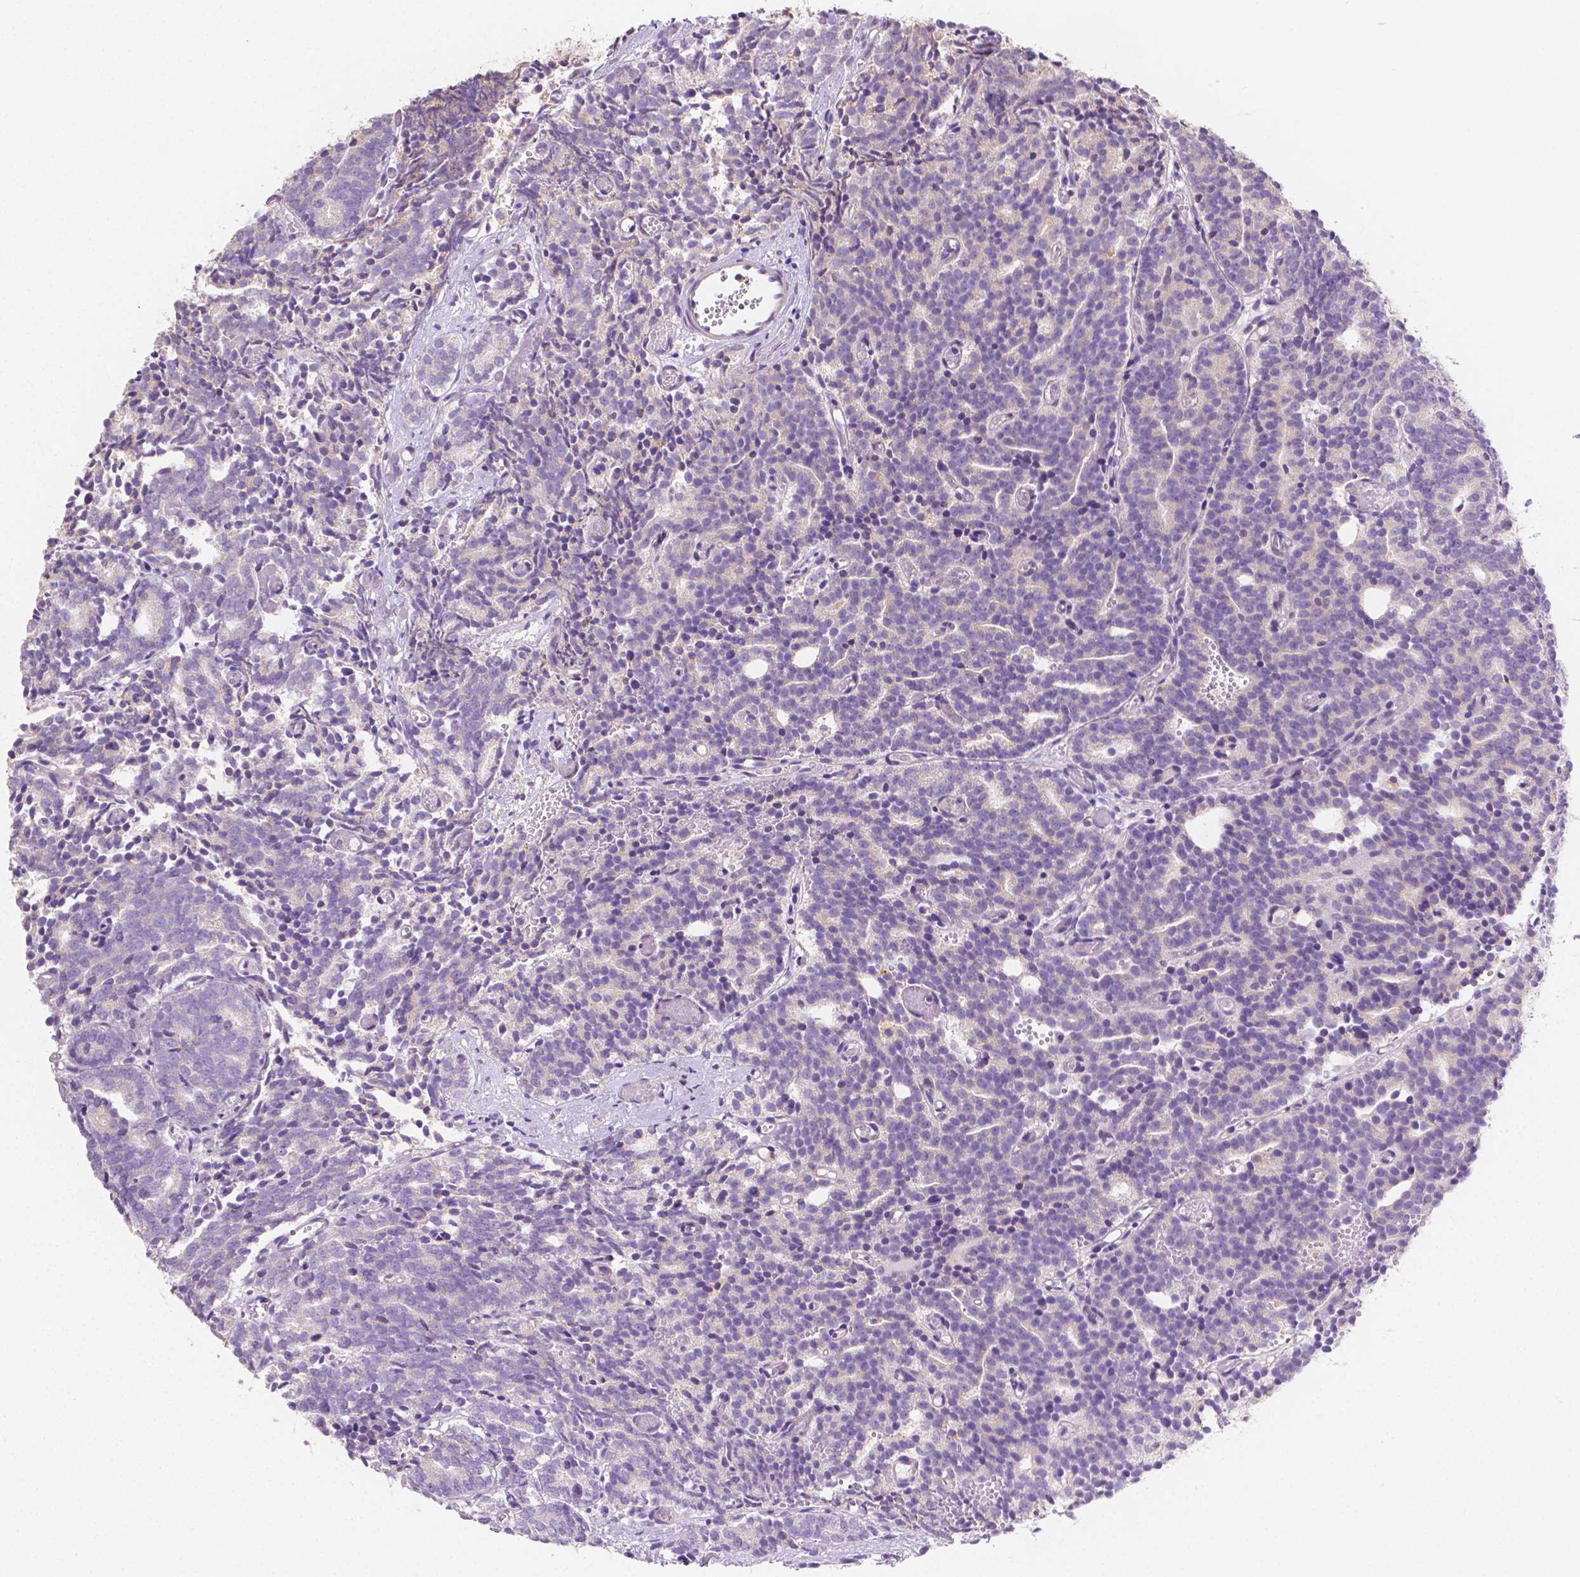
{"staining": {"intensity": "negative", "quantity": "none", "location": "none"}, "tissue": "prostate cancer", "cell_type": "Tumor cells", "image_type": "cancer", "snomed": [{"axis": "morphology", "description": "Adenocarcinoma, High grade"}, {"axis": "topography", "description": "Prostate"}], "caption": "Human prostate adenocarcinoma (high-grade) stained for a protein using immunohistochemistry displays no positivity in tumor cells.", "gene": "TMEM130", "patient": {"sex": "male", "age": 53}}